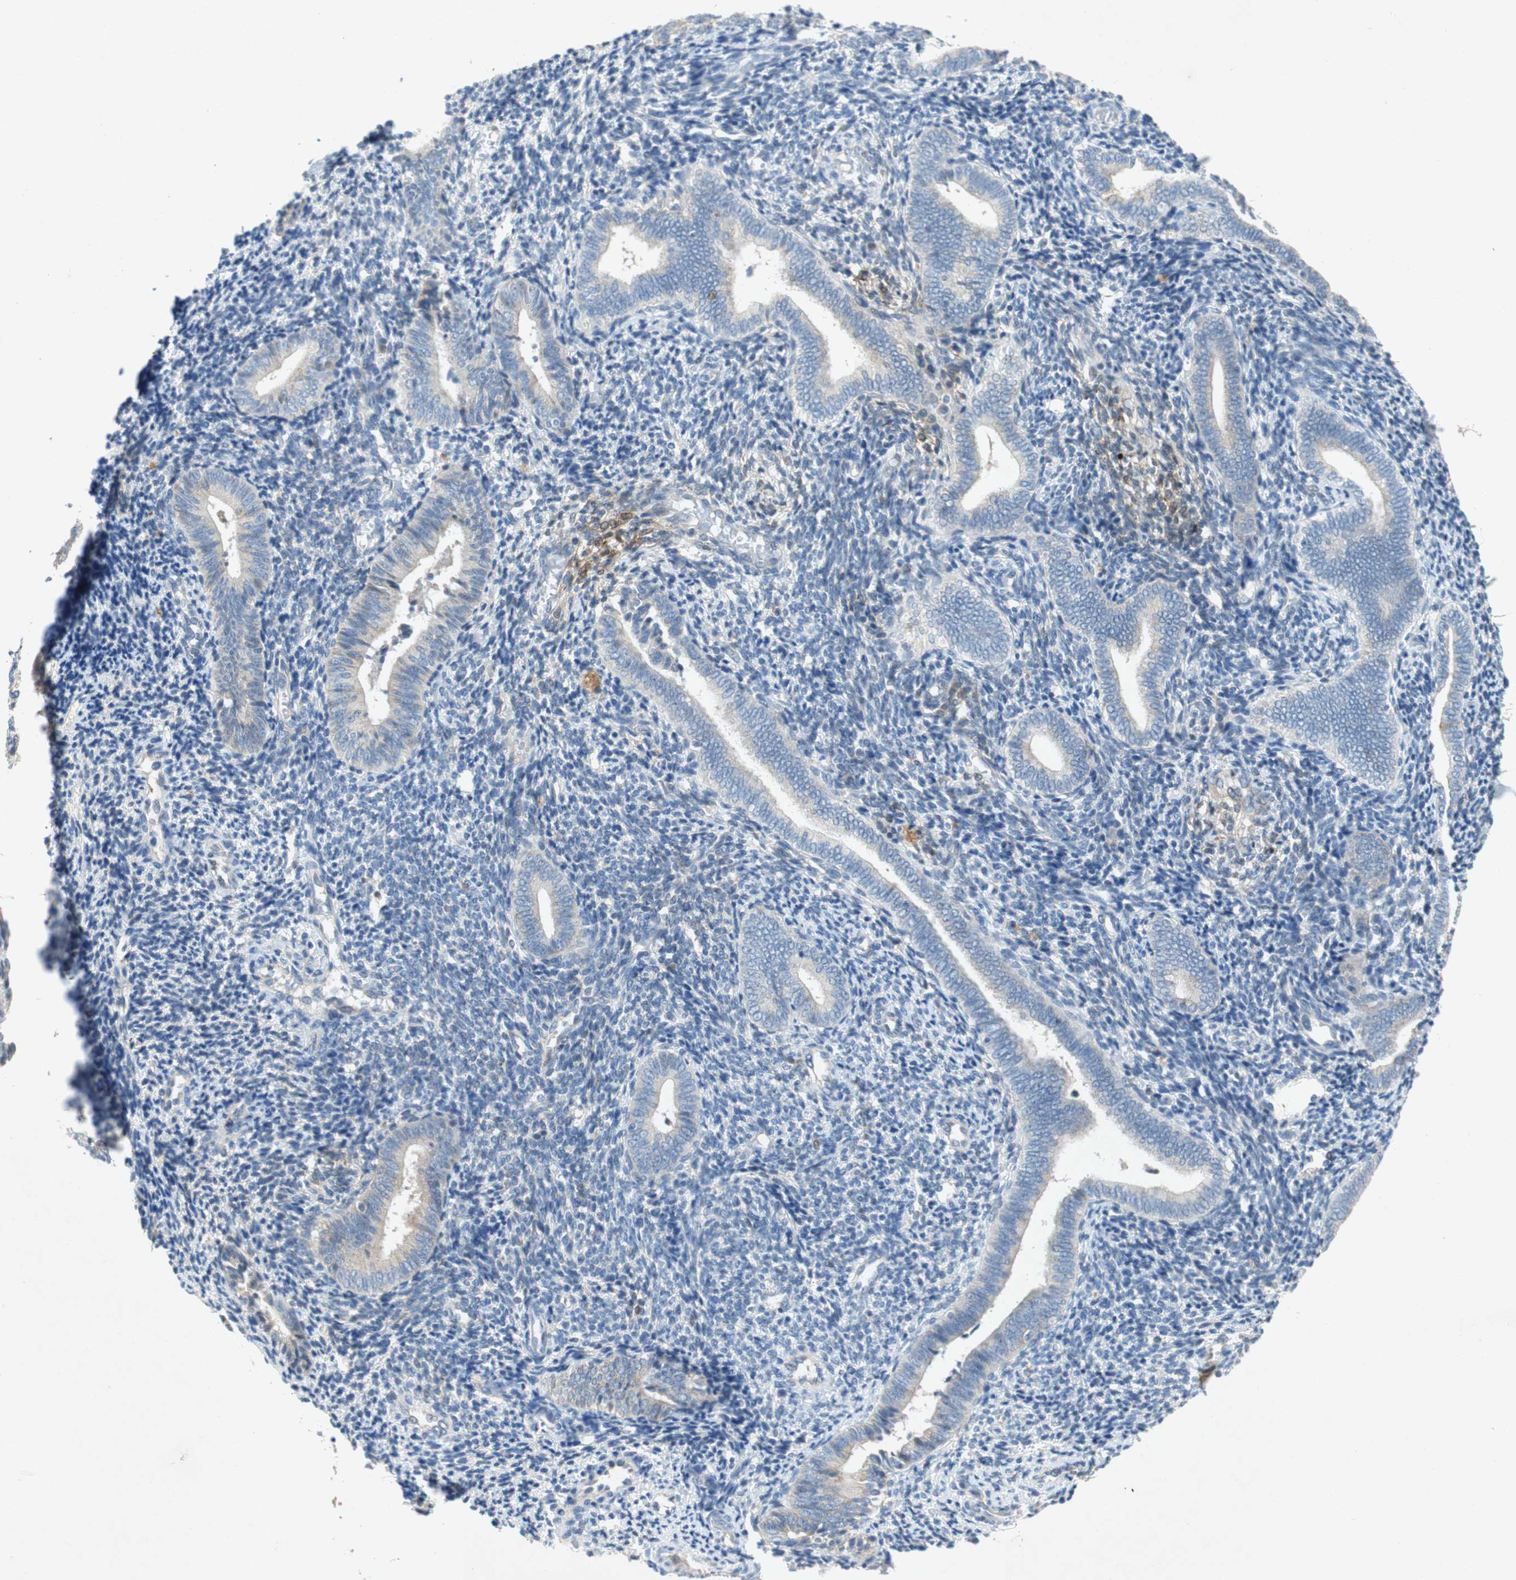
{"staining": {"intensity": "negative", "quantity": "none", "location": "none"}, "tissue": "endometrium", "cell_type": "Cells in endometrial stroma", "image_type": "normal", "snomed": [{"axis": "morphology", "description": "Normal tissue, NOS"}, {"axis": "topography", "description": "Uterus"}, {"axis": "topography", "description": "Endometrium"}], "caption": "Immunohistochemistry (IHC) of unremarkable human endometrium reveals no positivity in cells in endometrial stroma.", "gene": "RELB", "patient": {"sex": "female", "age": 33}}